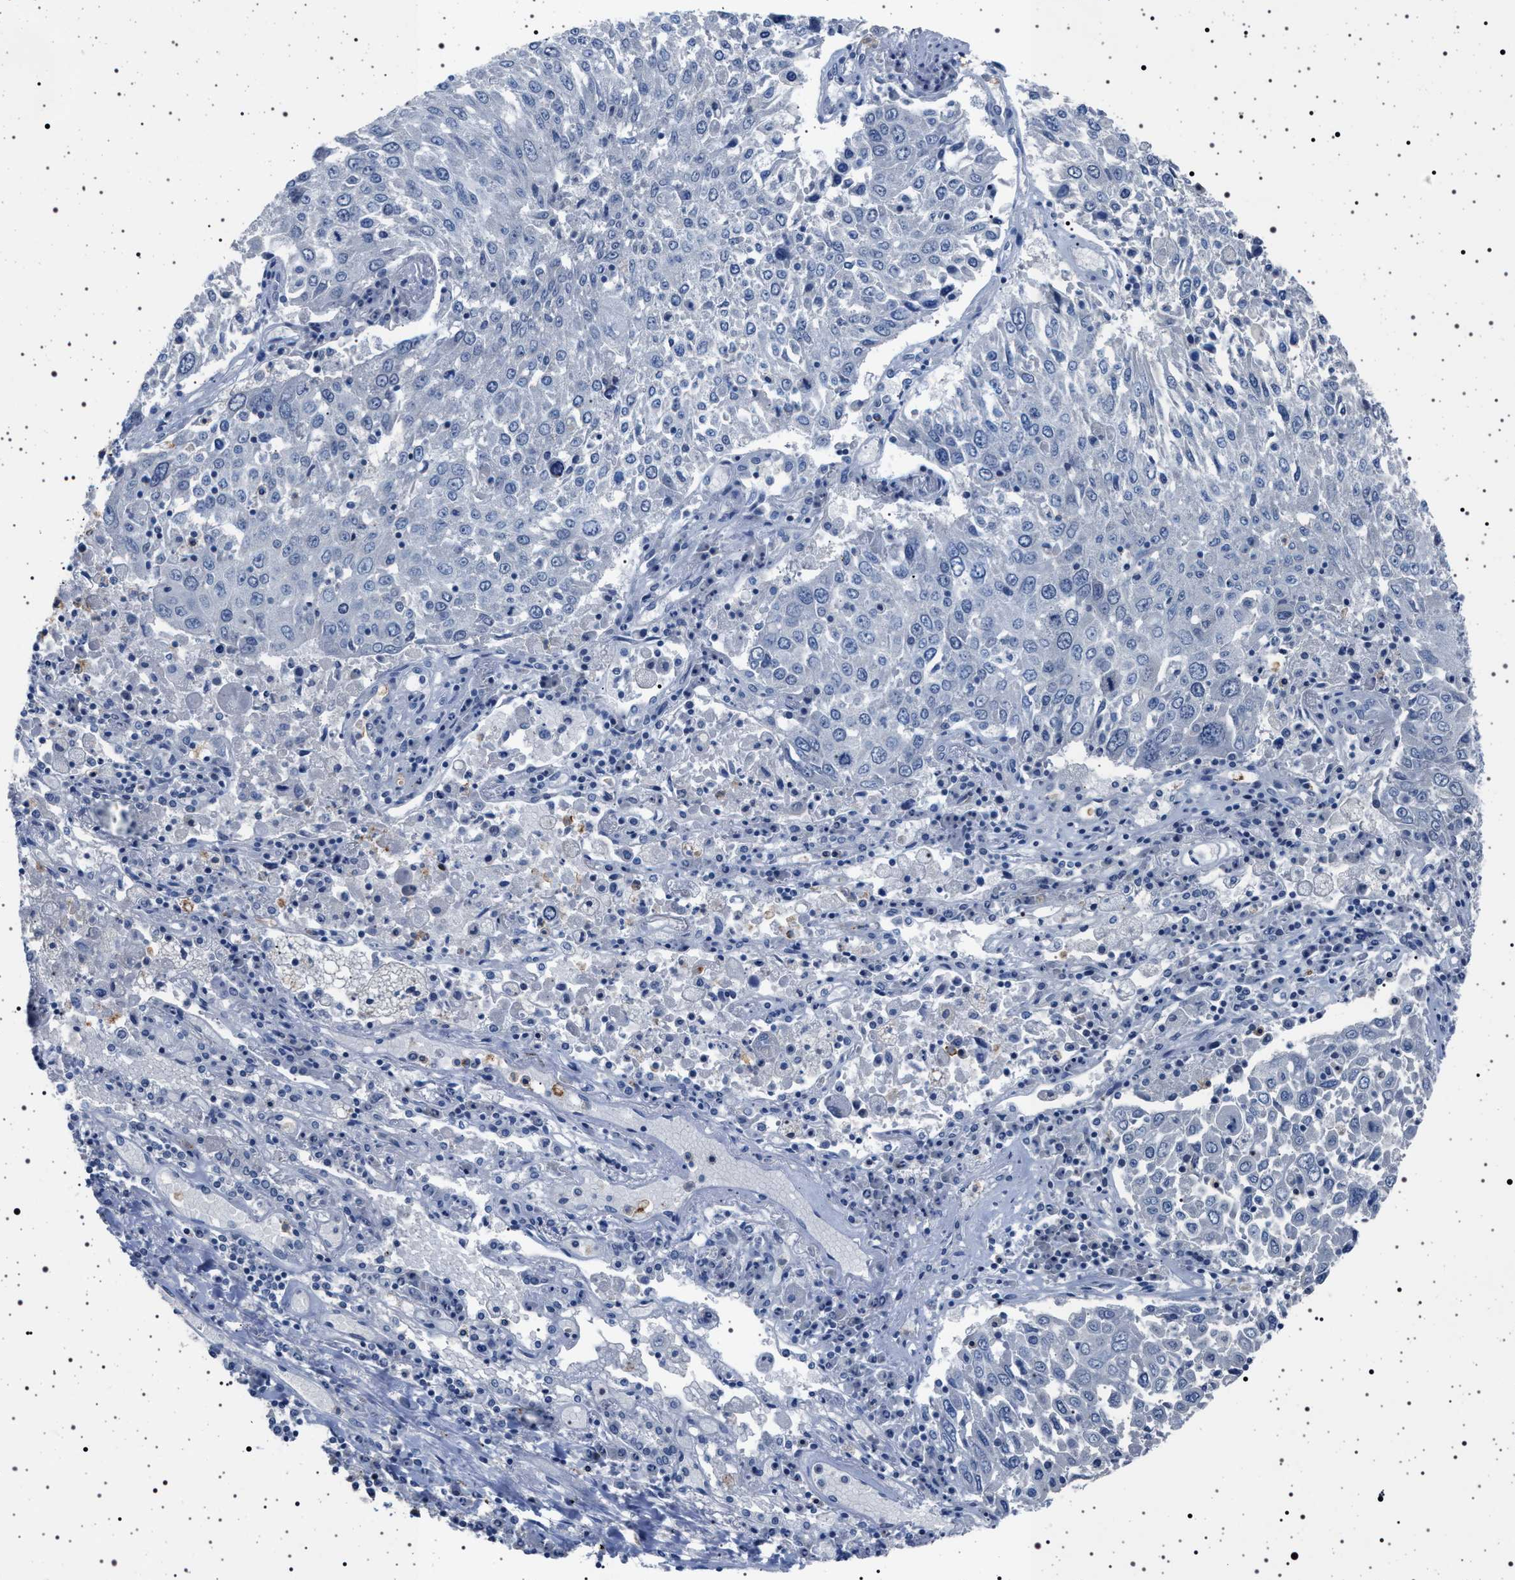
{"staining": {"intensity": "negative", "quantity": "none", "location": "none"}, "tissue": "lung cancer", "cell_type": "Tumor cells", "image_type": "cancer", "snomed": [{"axis": "morphology", "description": "Squamous cell carcinoma, NOS"}, {"axis": "topography", "description": "Lung"}], "caption": "Immunohistochemistry image of neoplastic tissue: human lung squamous cell carcinoma stained with DAB (3,3'-diaminobenzidine) shows no significant protein expression in tumor cells.", "gene": "NAT9", "patient": {"sex": "male", "age": 65}}